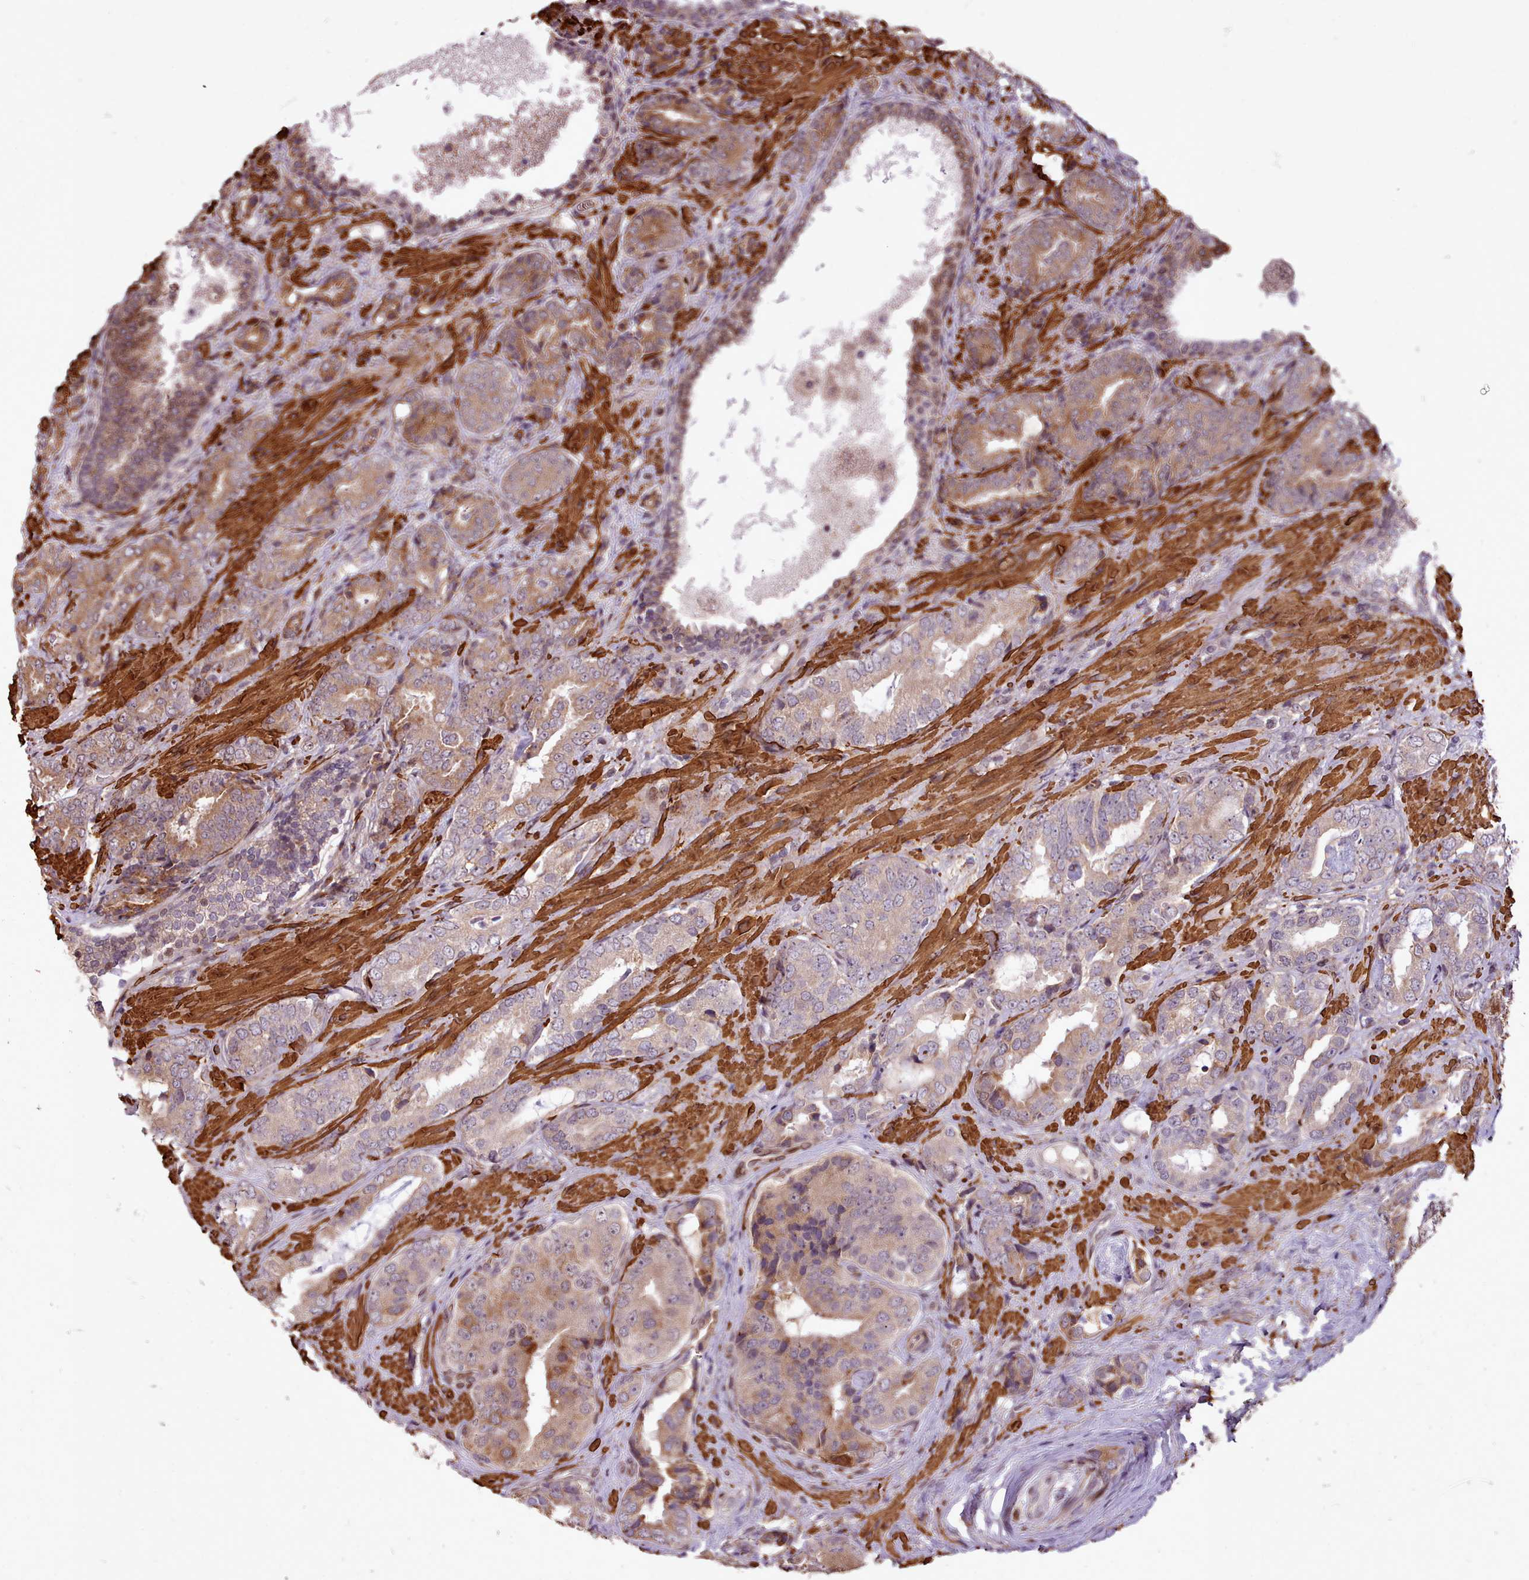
{"staining": {"intensity": "moderate", "quantity": ">75%", "location": "cytoplasmic/membranous"}, "tissue": "prostate cancer", "cell_type": "Tumor cells", "image_type": "cancer", "snomed": [{"axis": "morphology", "description": "Adenocarcinoma, High grade"}, {"axis": "topography", "description": "Prostate"}], "caption": "There is medium levels of moderate cytoplasmic/membranous expression in tumor cells of prostate cancer, as demonstrated by immunohistochemical staining (brown color).", "gene": "CABP1", "patient": {"sex": "male", "age": 71}}